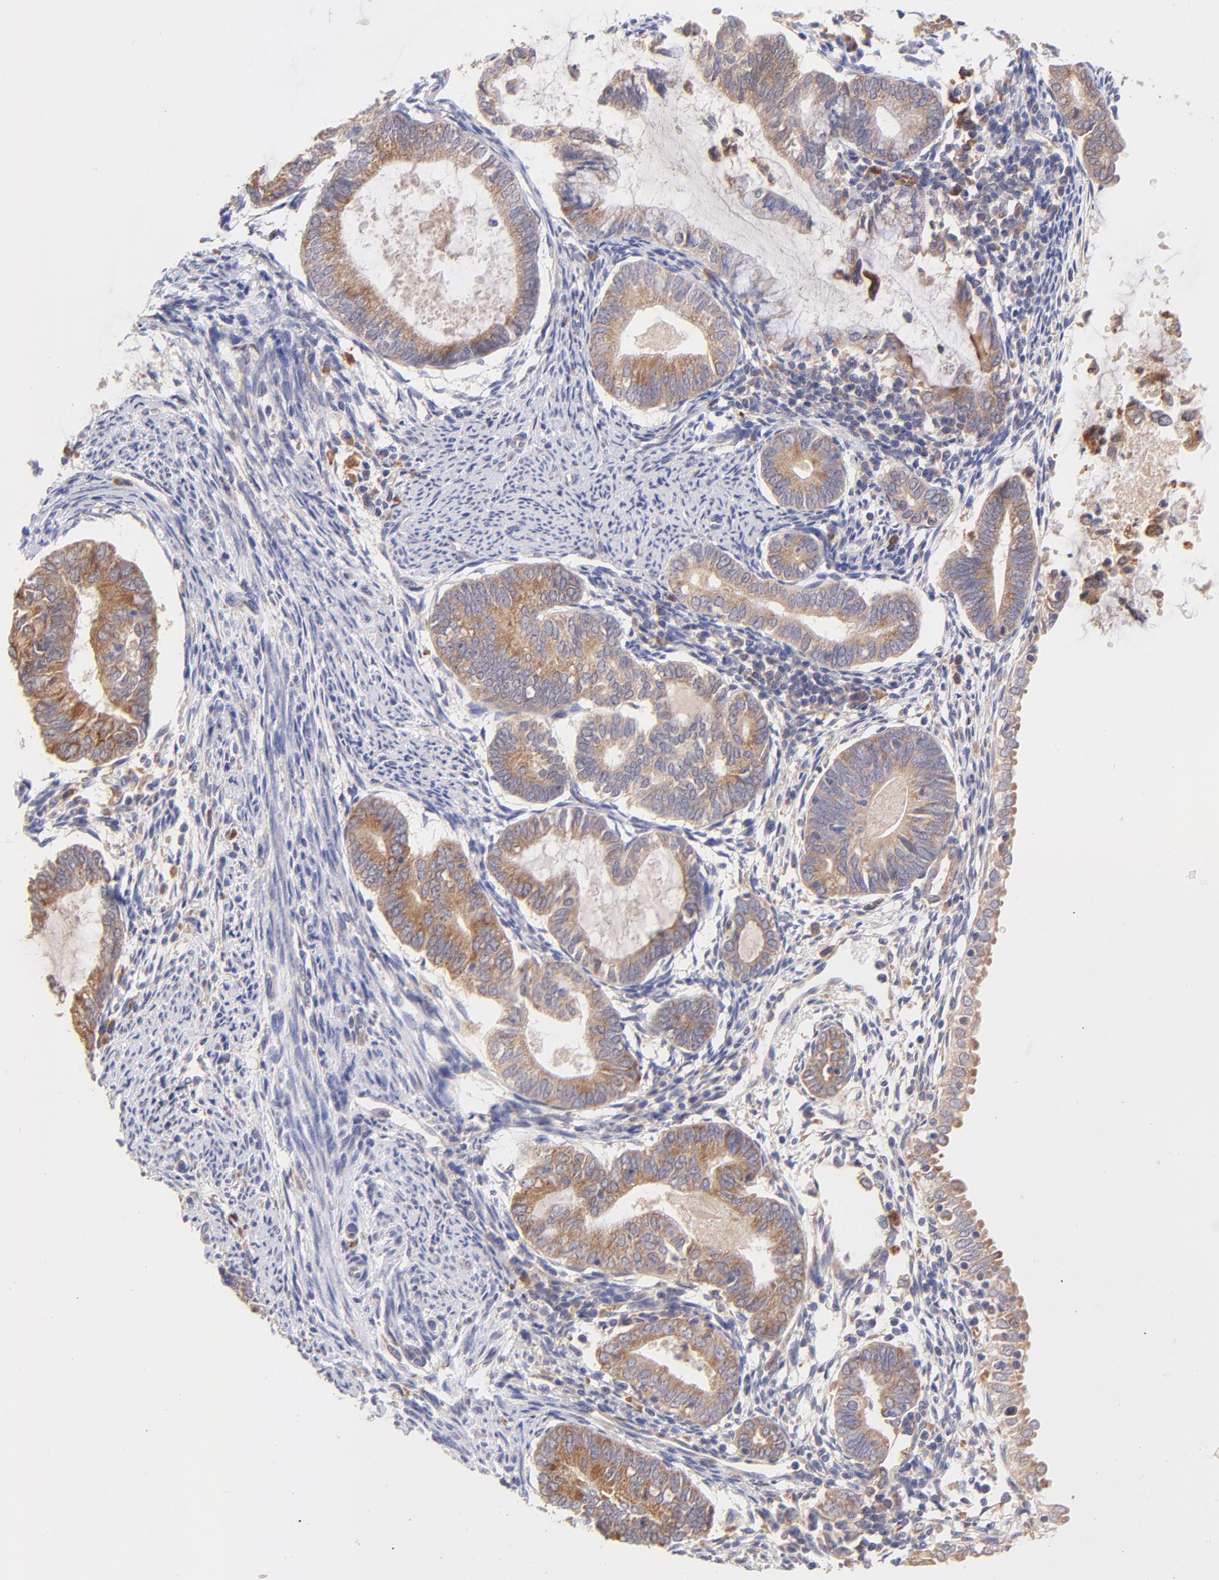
{"staining": {"intensity": "weak", "quantity": ">75%", "location": "cytoplasmic/membranous"}, "tissue": "endometrial cancer", "cell_type": "Tumor cells", "image_type": "cancer", "snomed": [{"axis": "morphology", "description": "Adenocarcinoma, NOS"}, {"axis": "topography", "description": "Endometrium"}], "caption": "Protein positivity by immunohistochemistry displays weak cytoplasmic/membranous staining in about >75% of tumor cells in endometrial adenocarcinoma.", "gene": "RPL11", "patient": {"sex": "female", "age": 63}}